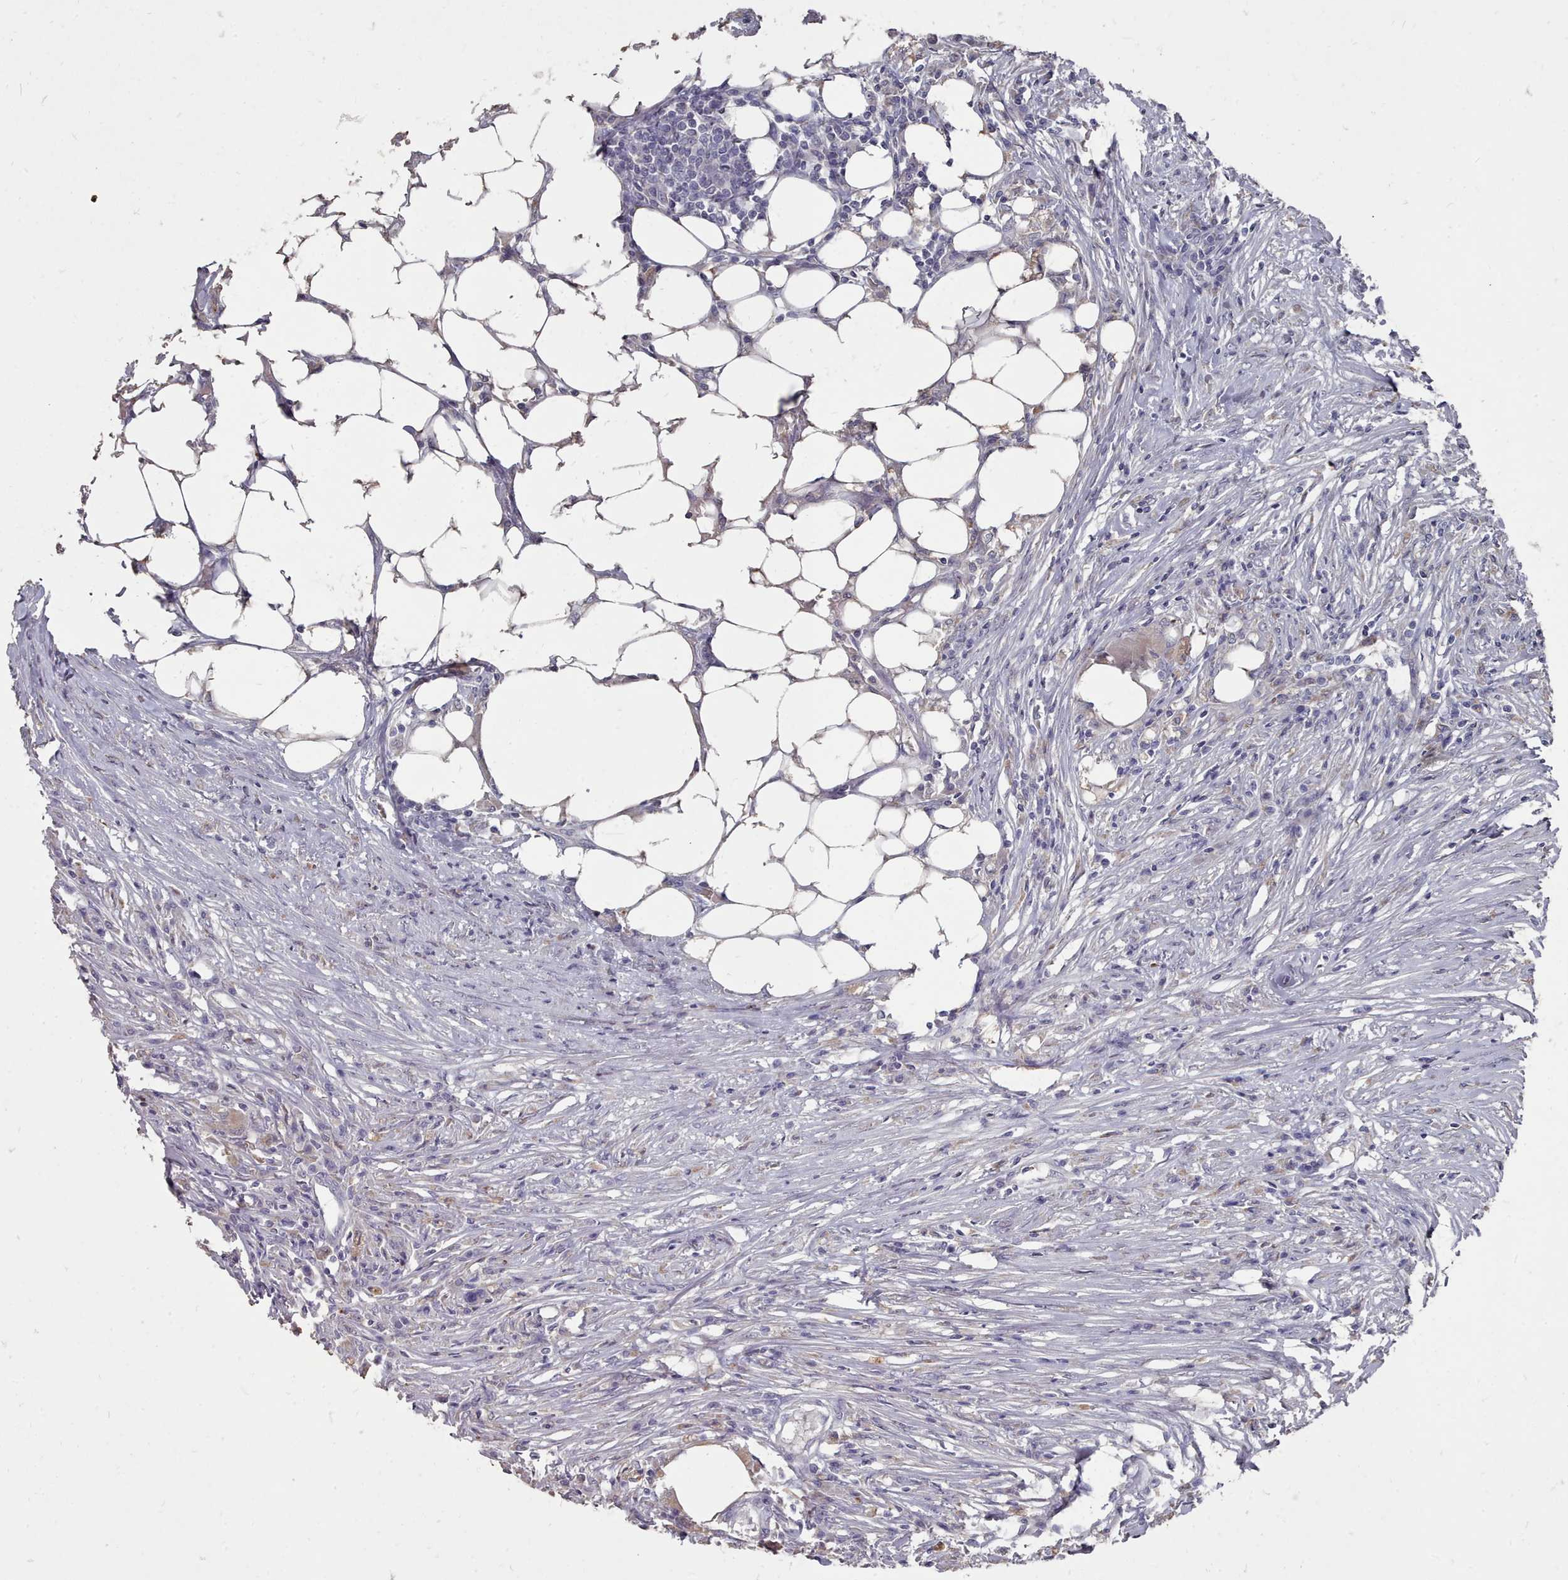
{"staining": {"intensity": "weak", "quantity": "<25%", "location": "cytoplasmic/membranous"}, "tissue": "colorectal cancer", "cell_type": "Tumor cells", "image_type": "cancer", "snomed": [{"axis": "morphology", "description": "Adenocarcinoma, NOS"}, {"axis": "topography", "description": "Colon"}], "caption": "Tumor cells show no significant expression in colorectal adenocarcinoma. (DAB (3,3'-diaminobenzidine) IHC, high magnification).", "gene": "OTULINL", "patient": {"sex": "male", "age": 71}}